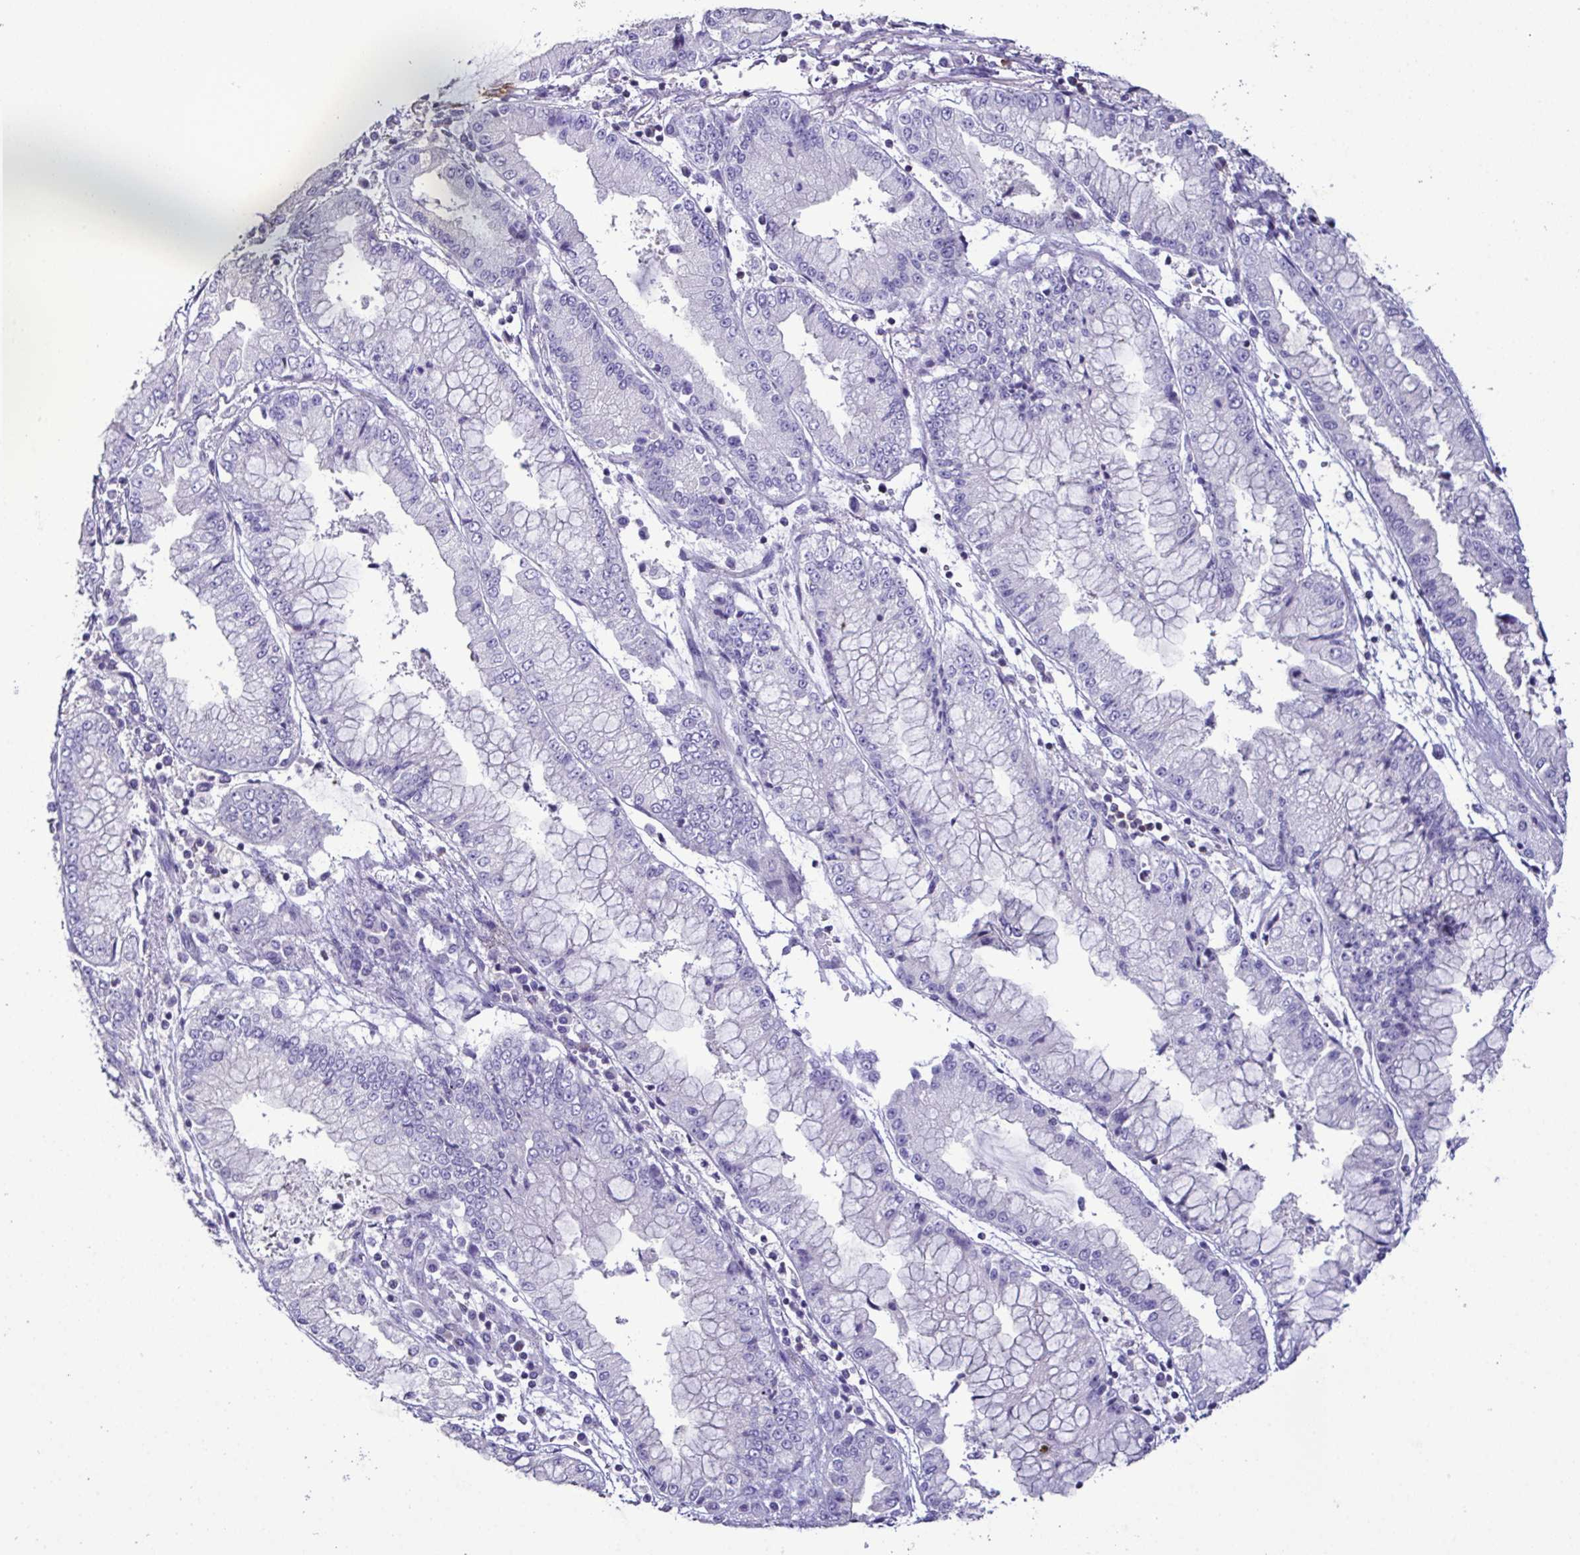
{"staining": {"intensity": "negative", "quantity": "none", "location": "none"}, "tissue": "stomach cancer", "cell_type": "Tumor cells", "image_type": "cancer", "snomed": [{"axis": "morphology", "description": "Adenocarcinoma, NOS"}, {"axis": "topography", "description": "Stomach, upper"}], "caption": "This is a micrograph of immunohistochemistry (IHC) staining of stomach cancer (adenocarcinoma), which shows no staining in tumor cells.", "gene": "MARCO", "patient": {"sex": "female", "age": 74}}